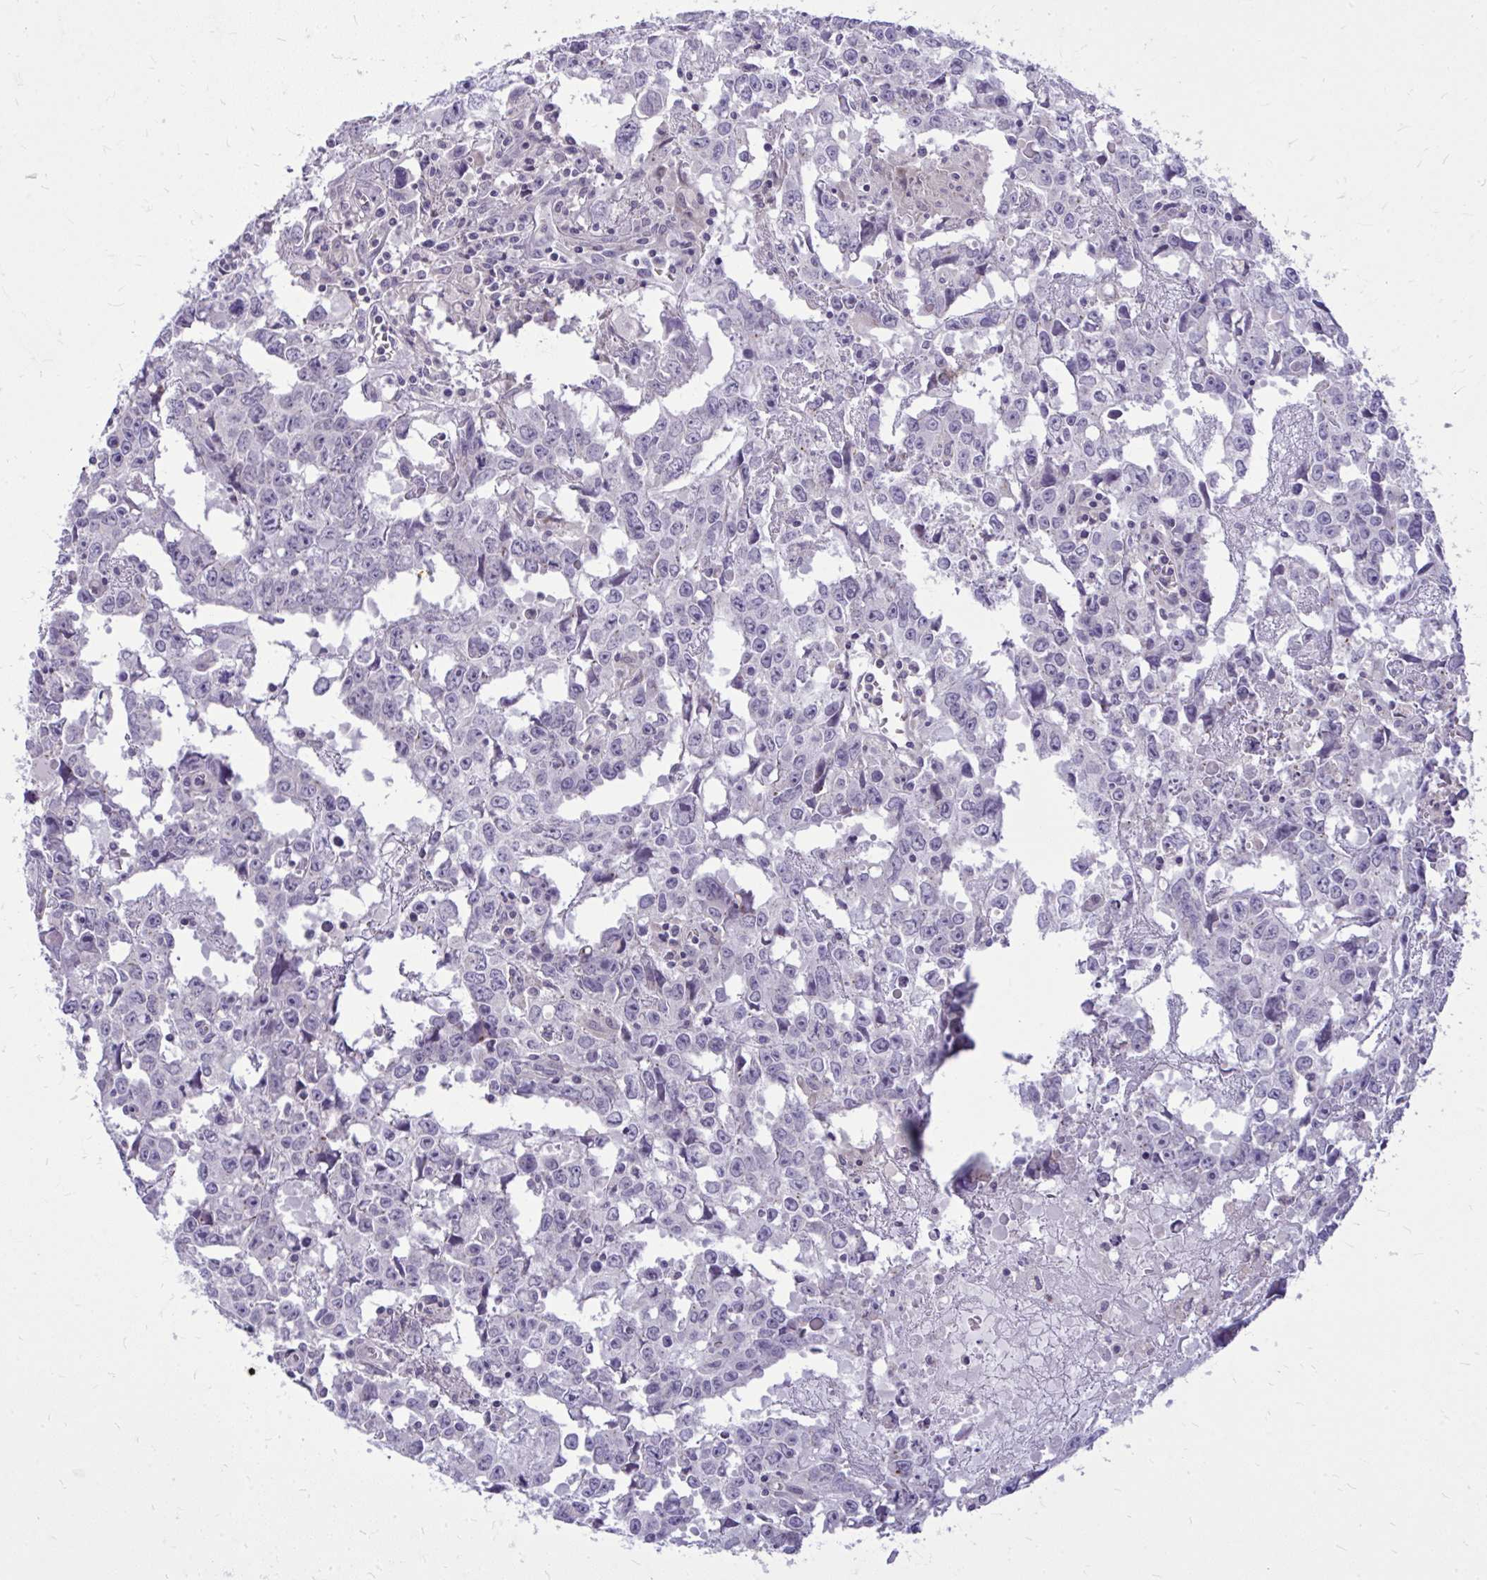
{"staining": {"intensity": "negative", "quantity": "none", "location": "none"}, "tissue": "testis cancer", "cell_type": "Tumor cells", "image_type": "cancer", "snomed": [{"axis": "morphology", "description": "Carcinoma, Embryonal, NOS"}, {"axis": "topography", "description": "Testis"}], "caption": "High magnification brightfield microscopy of embryonal carcinoma (testis) stained with DAB (brown) and counterstained with hematoxylin (blue): tumor cells show no significant expression.", "gene": "DPY19L1", "patient": {"sex": "male", "age": 22}}